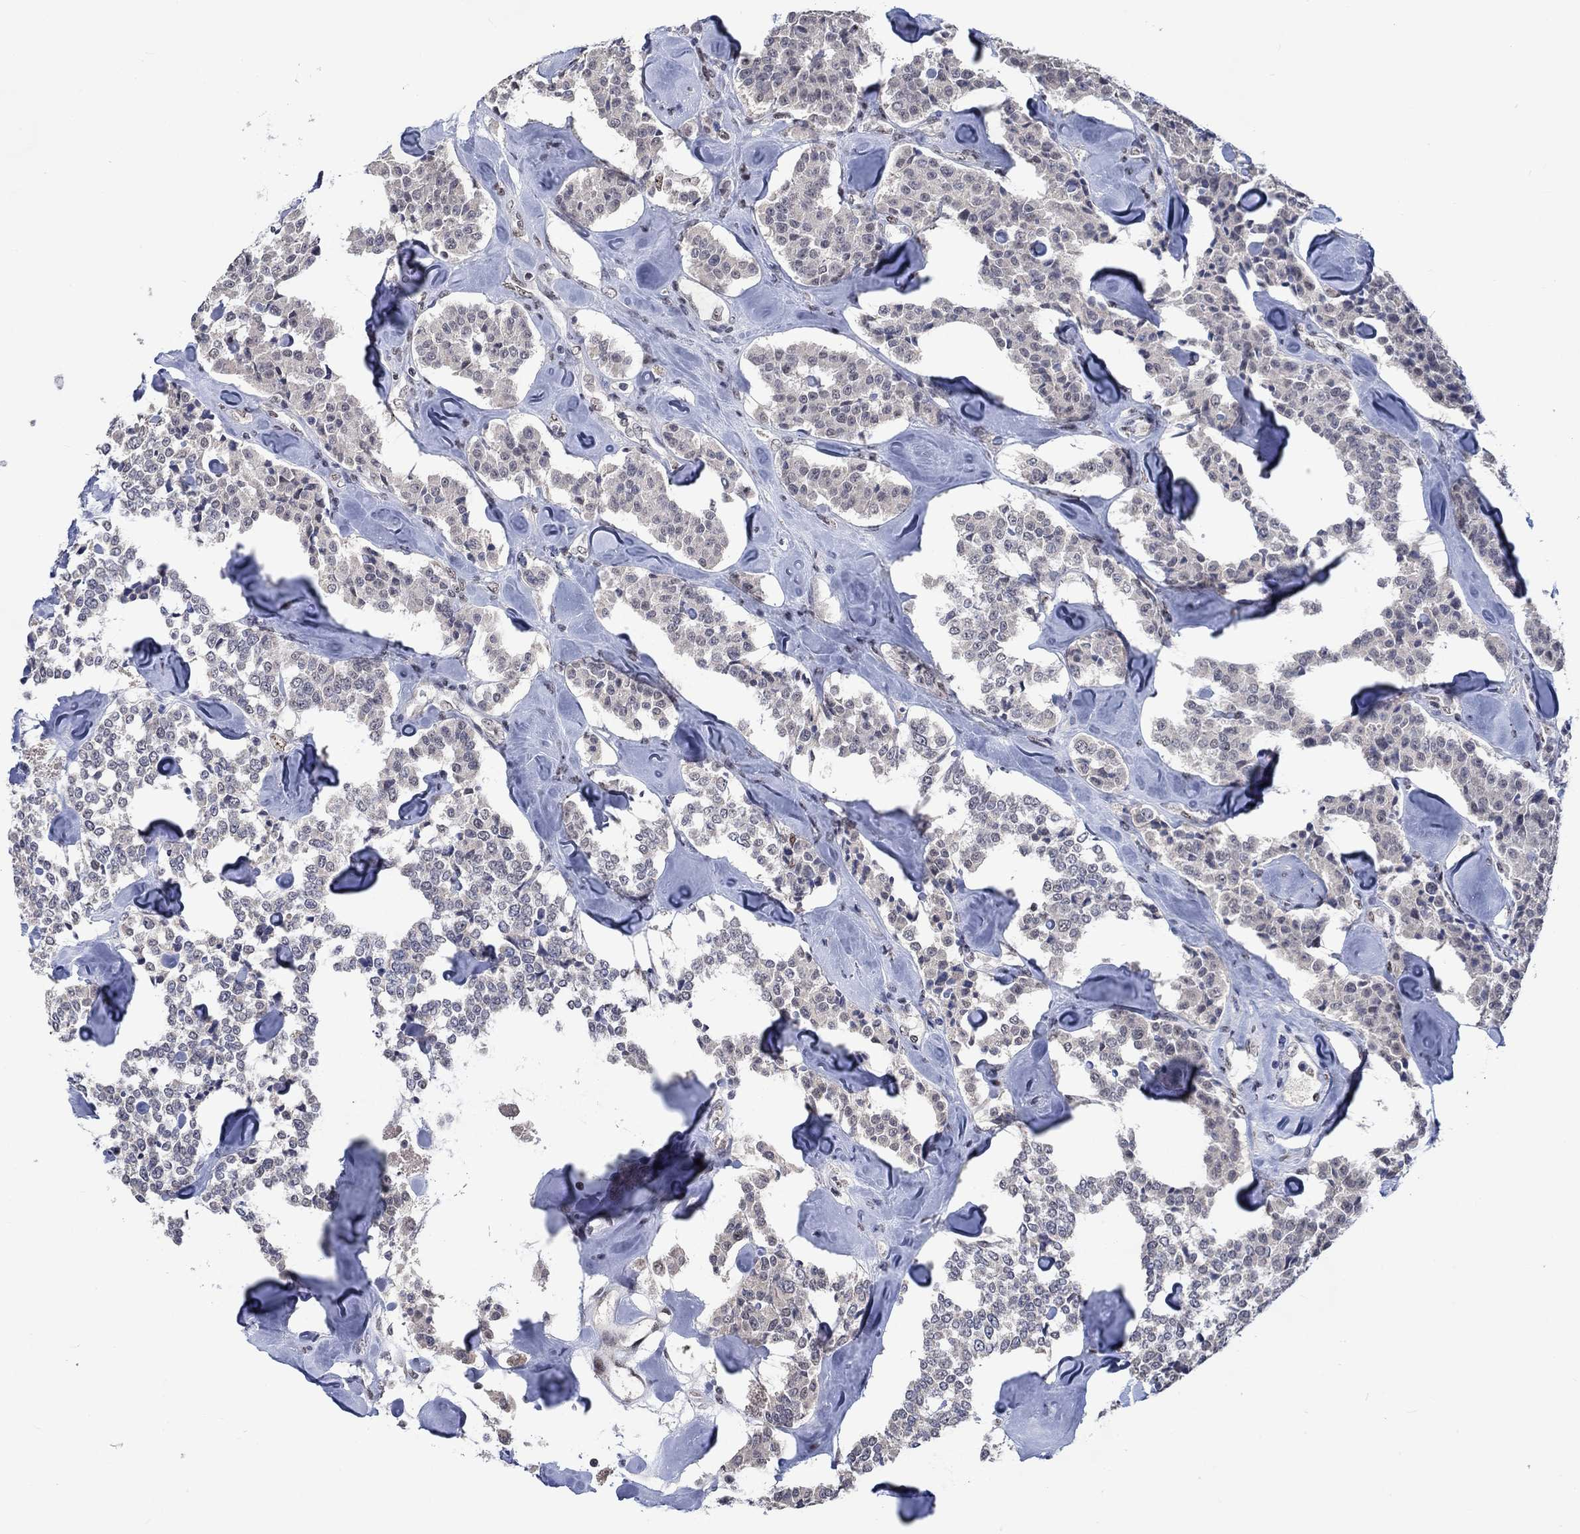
{"staining": {"intensity": "negative", "quantity": "none", "location": "none"}, "tissue": "carcinoid", "cell_type": "Tumor cells", "image_type": "cancer", "snomed": [{"axis": "morphology", "description": "Carcinoid, malignant, NOS"}, {"axis": "topography", "description": "Pancreas"}], "caption": "An immunohistochemistry image of carcinoid is shown. There is no staining in tumor cells of carcinoid.", "gene": "HTN1", "patient": {"sex": "male", "age": 41}}